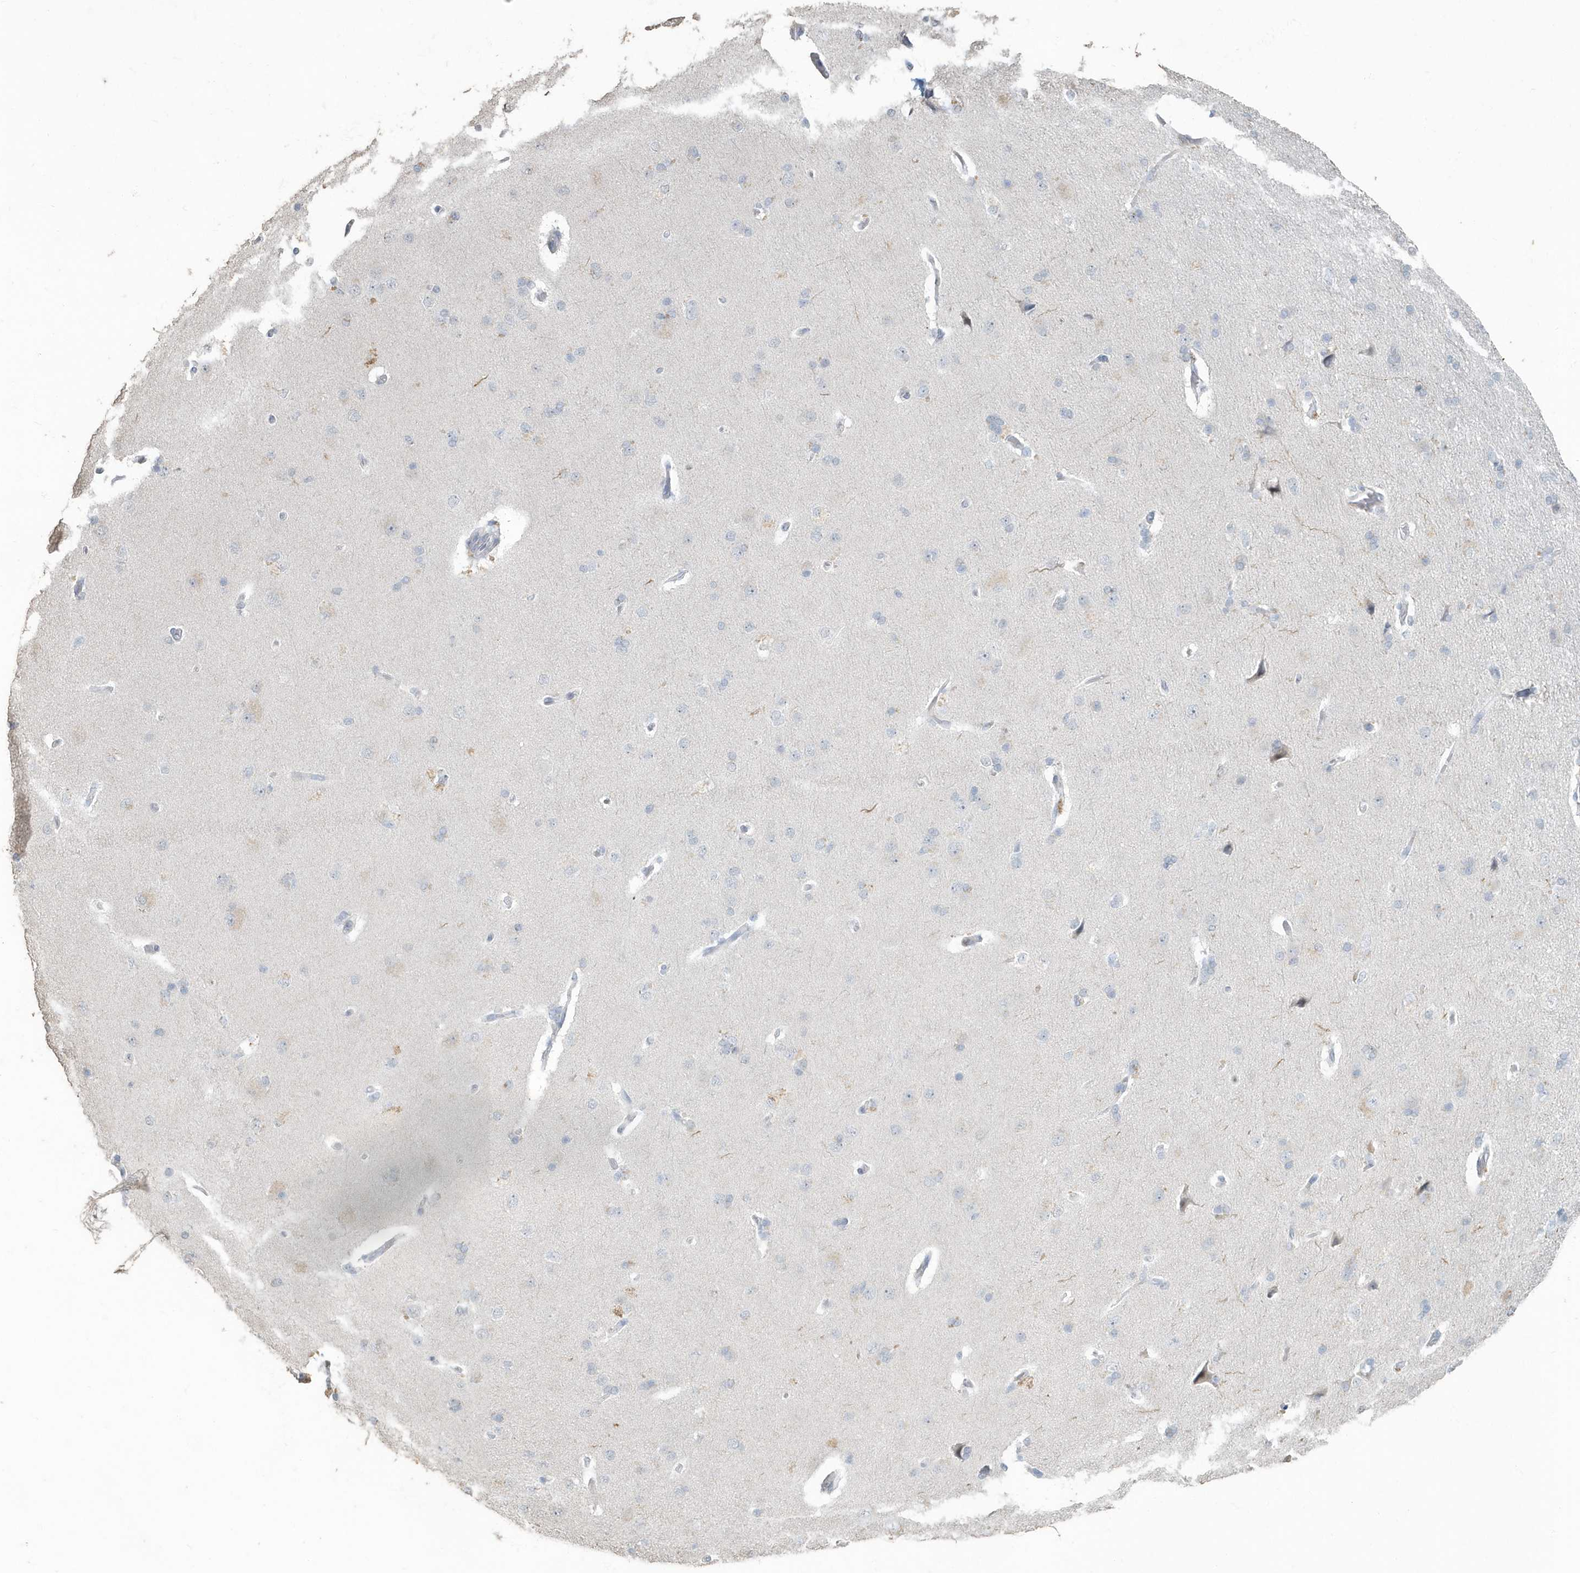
{"staining": {"intensity": "weak", "quantity": ">75%", "location": "cytoplasmic/membranous"}, "tissue": "cerebral cortex", "cell_type": "Endothelial cells", "image_type": "normal", "snomed": [{"axis": "morphology", "description": "Normal tissue, NOS"}, {"axis": "topography", "description": "Cerebral cortex"}], "caption": "This photomicrograph displays benign cerebral cortex stained with IHC to label a protein in brown. The cytoplasmic/membranous of endothelial cells show weak positivity for the protein. Nuclei are counter-stained blue.", "gene": "MYOT", "patient": {"sex": "male", "age": 62}}